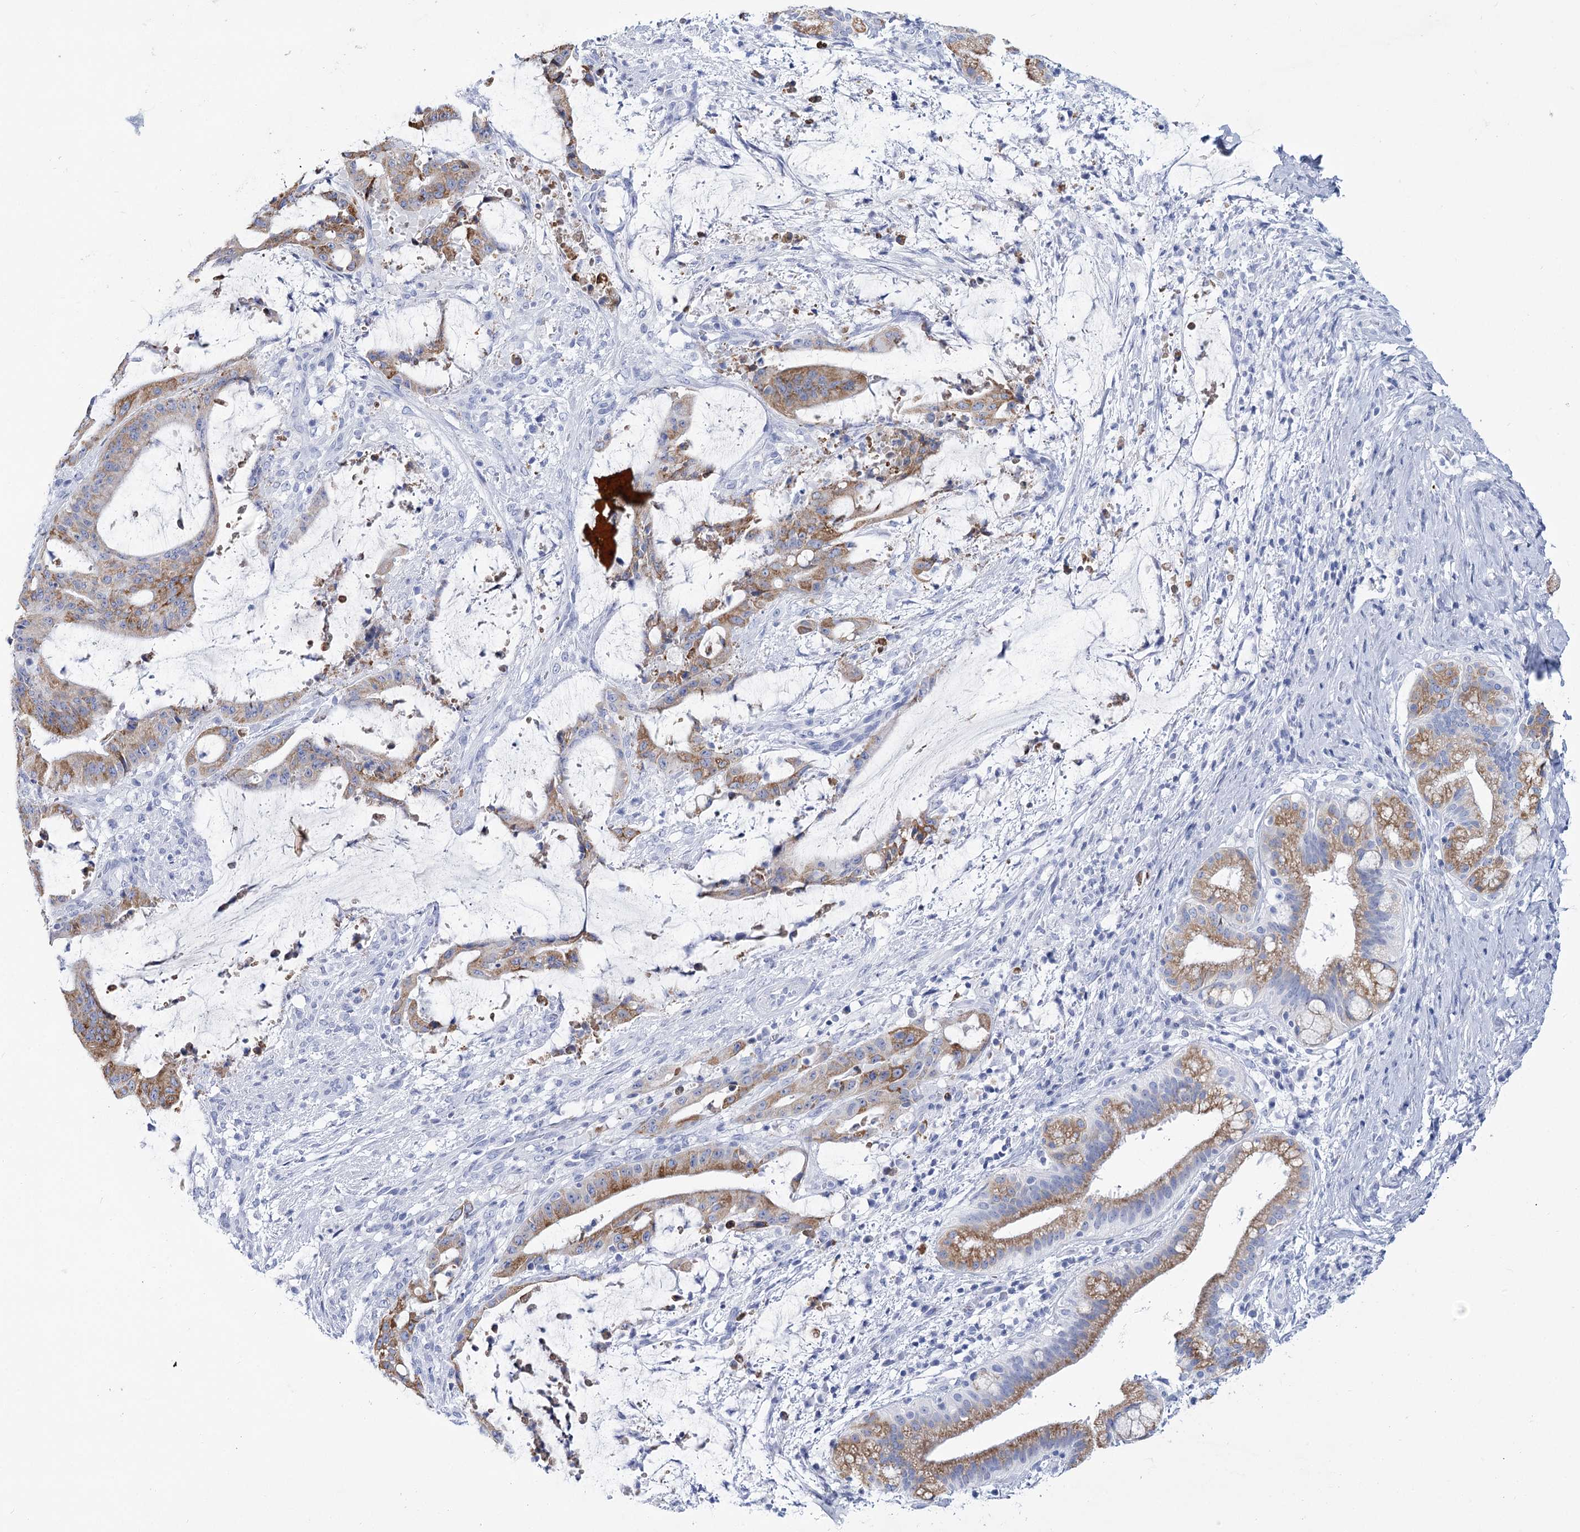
{"staining": {"intensity": "moderate", "quantity": ">75%", "location": "cytoplasmic/membranous"}, "tissue": "liver cancer", "cell_type": "Tumor cells", "image_type": "cancer", "snomed": [{"axis": "morphology", "description": "Normal tissue, NOS"}, {"axis": "morphology", "description": "Cholangiocarcinoma"}, {"axis": "topography", "description": "Liver"}, {"axis": "topography", "description": "Peripheral nerve tissue"}], "caption": "Cholangiocarcinoma (liver) stained for a protein exhibits moderate cytoplasmic/membranous positivity in tumor cells.", "gene": "RNF186", "patient": {"sex": "female", "age": 73}}